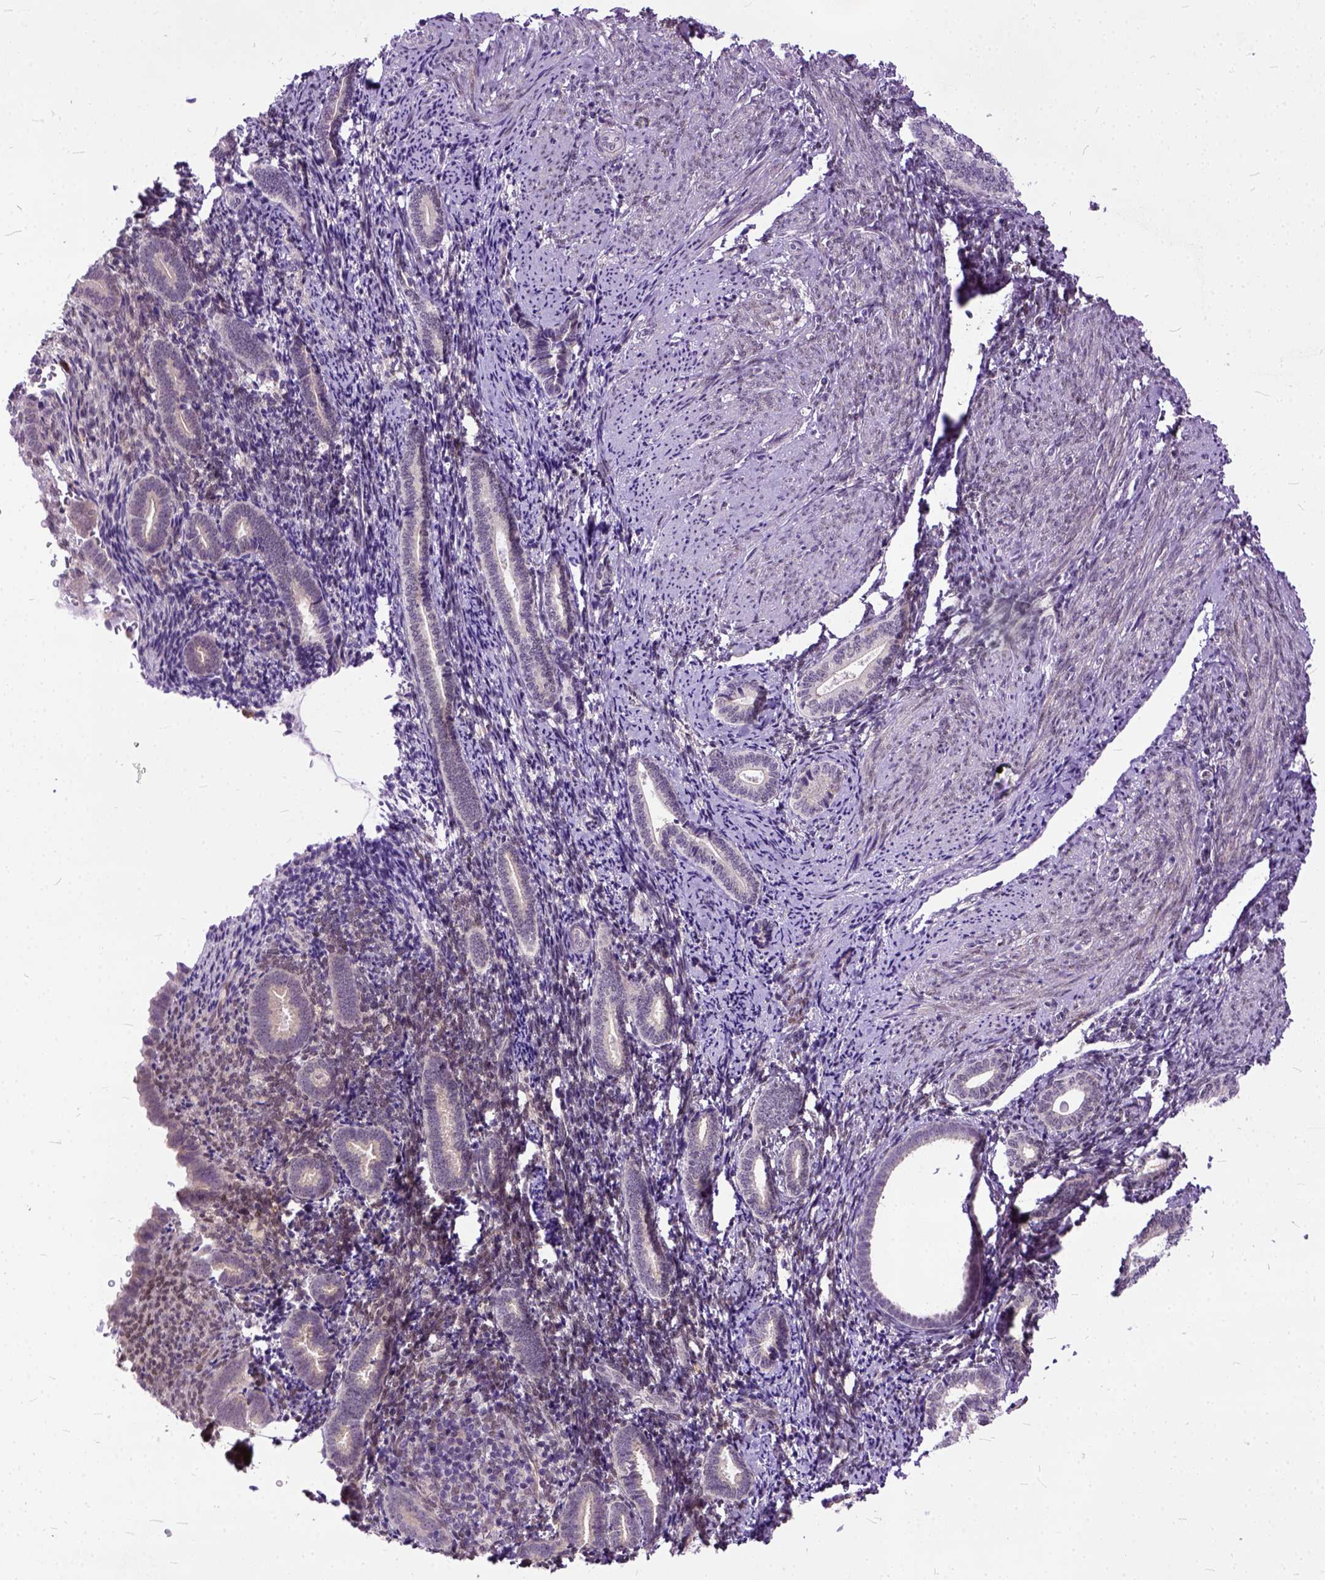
{"staining": {"intensity": "moderate", "quantity": "25%-75%", "location": "nuclear"}, "tissue": "endometrium", "cell_type": "Cells in endometrial stroma", "image_type": "normal", "snomed": [{"axis": "morphology", "description": "Normal tissue, NOS"}, {"axis": "topography", "description": "Endometrium"}], "caption": "A brown stain shows moderate nuclear expression of a protein in cells in endometrial stroma of unremarkable endometrium.", "gene": "TCEAL7", "patient": {"sex": "female", "age": 57}}